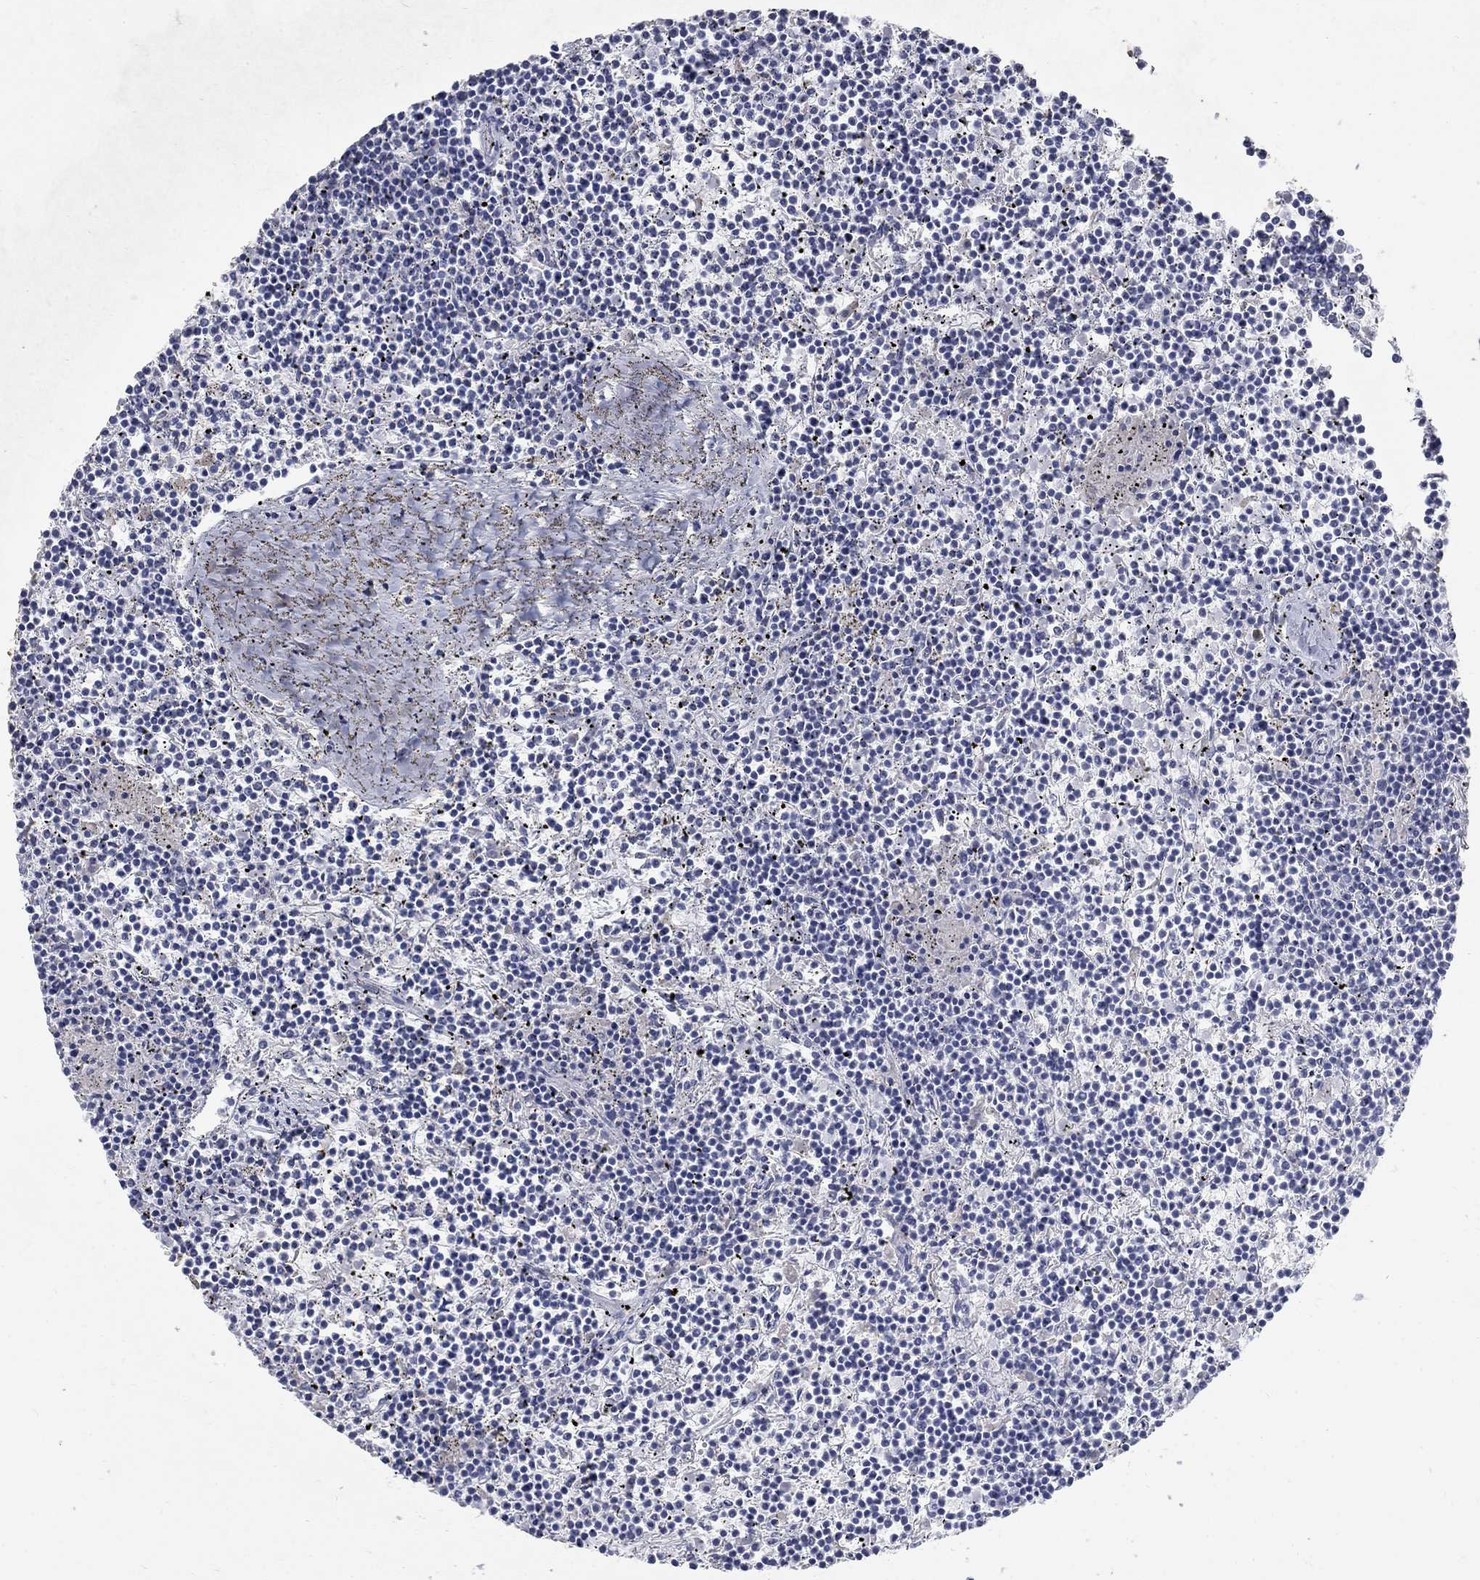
{"staining": {"intensity": "negative", "quantity": "none", "location": "none"}, "tissue": "lymphoma", "cell_type": "Tumor cells", "image_type": "cancer", "snomed": [{"axis": "morphology", "description": "Malignant lymphoma, non-Hodgkin's type, Low grade"}, {"axis": "topography", "description": "Spleen"}], "caption": "IHC micrograph of lymphoma stained for a protein (brown), which reveals no positivity in tumor cells. (Stains: DAB (3,3'-diaminobenzidine) immunohistochemistry (IHC) with hematoxylin counter stain, Microscopy: brightfield microscopy at high magnification).", "gene": "RFTN2", "patient": {"sex": "female", "age": 19}}